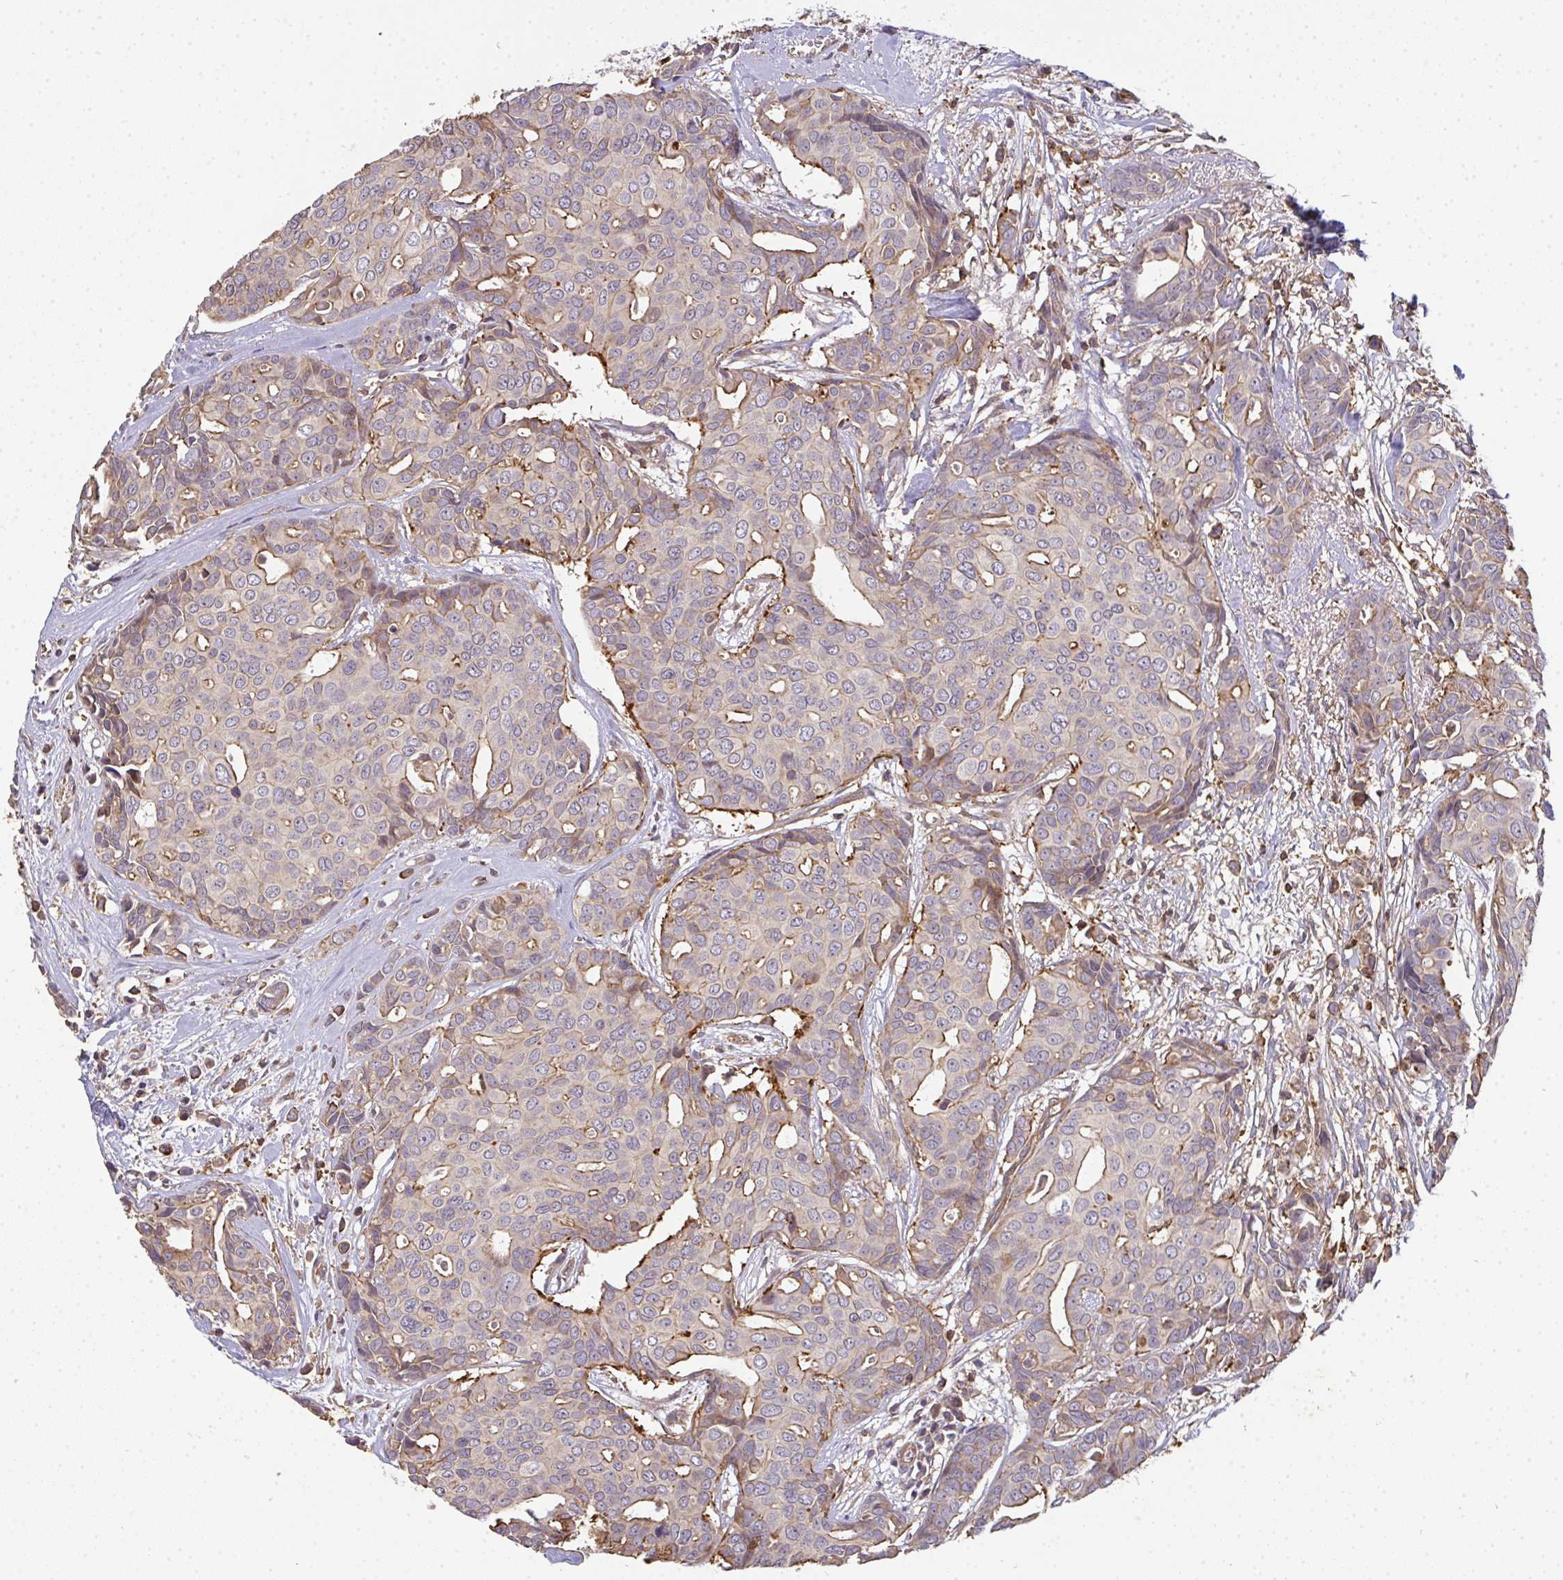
{"staining": {"intensity": "moderate", "quantity": ">75%", "location": "cytoplasmic/membranous"}, "tissue": "breast cancer", "cell_type": "Tumor cells", "image_type": "cancer", "snomed": [{"axis": "morphology", "description": "Duct carcinoma"}, {"axis": "topography", "description": "Breast"}], "caption": "Breast cancer stained with DAB IHC demonstrates medium levels of moderate cytoplasmic/membranous staining in about >75% of tumor cells.", "gene": "TNMD", "patient": {"sex": "female", "age": 54}}